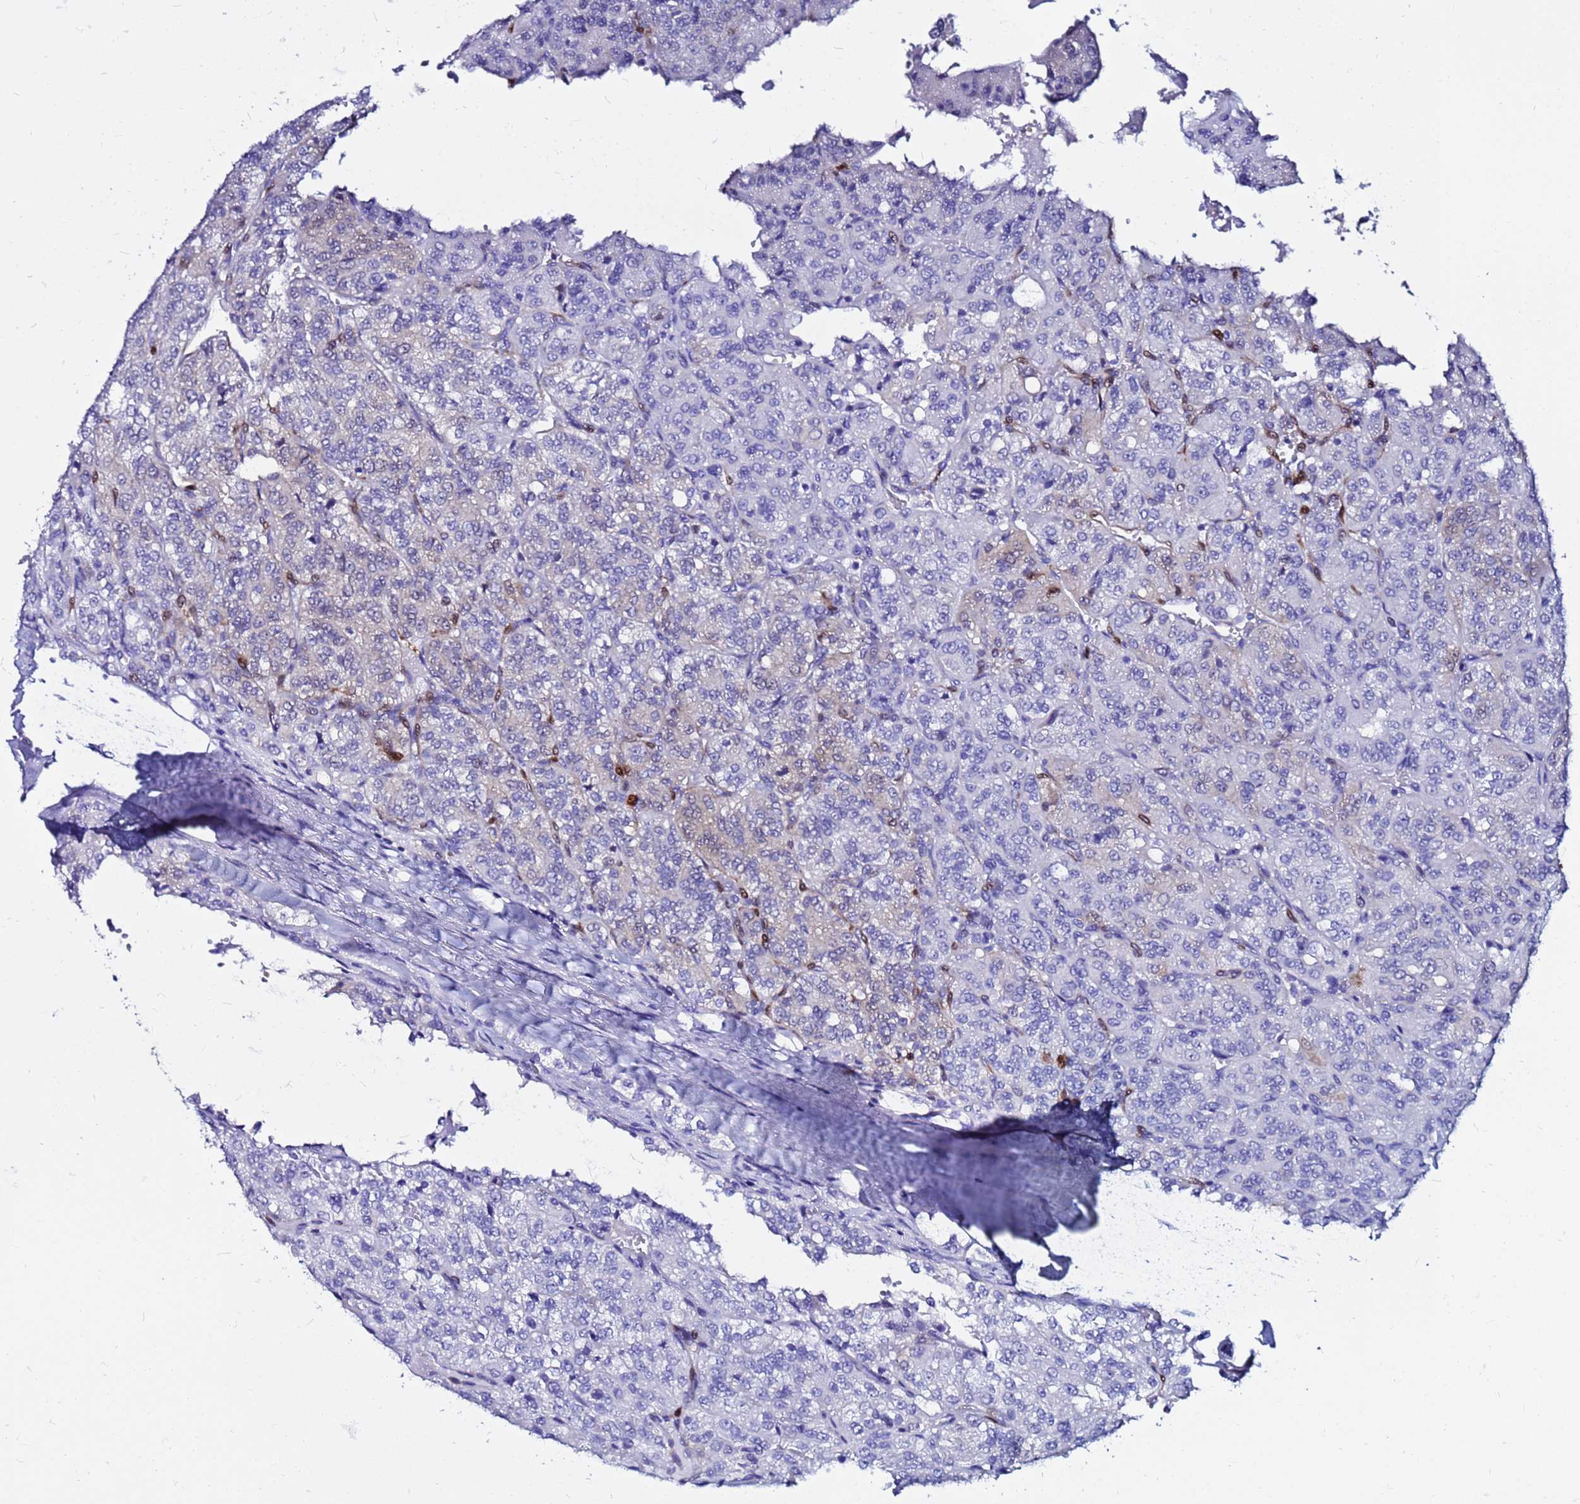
{"staining": {"intensity": "moderate", "quantity": "<25%", "location": "cytoplasmic/membranous"}, "tissue": "renal cancer", "cell_type": "Tumor cells", "image_type": "cancer", "snomed": [{"axis": "morphology", "description": "Adenocarcinoma, NOS"}, {"axis": "topography", "description": "Kidney"}], "caption": "The histopathology image reveals immunohistochemical staining of renal adenocarcinoma. There is moderate cytoplasmic/membranous expression is appreciated in approximately <25% of tumor cells.", "gene": "PPP1R14C", "patient": {"sex": "female", "age": 63}}